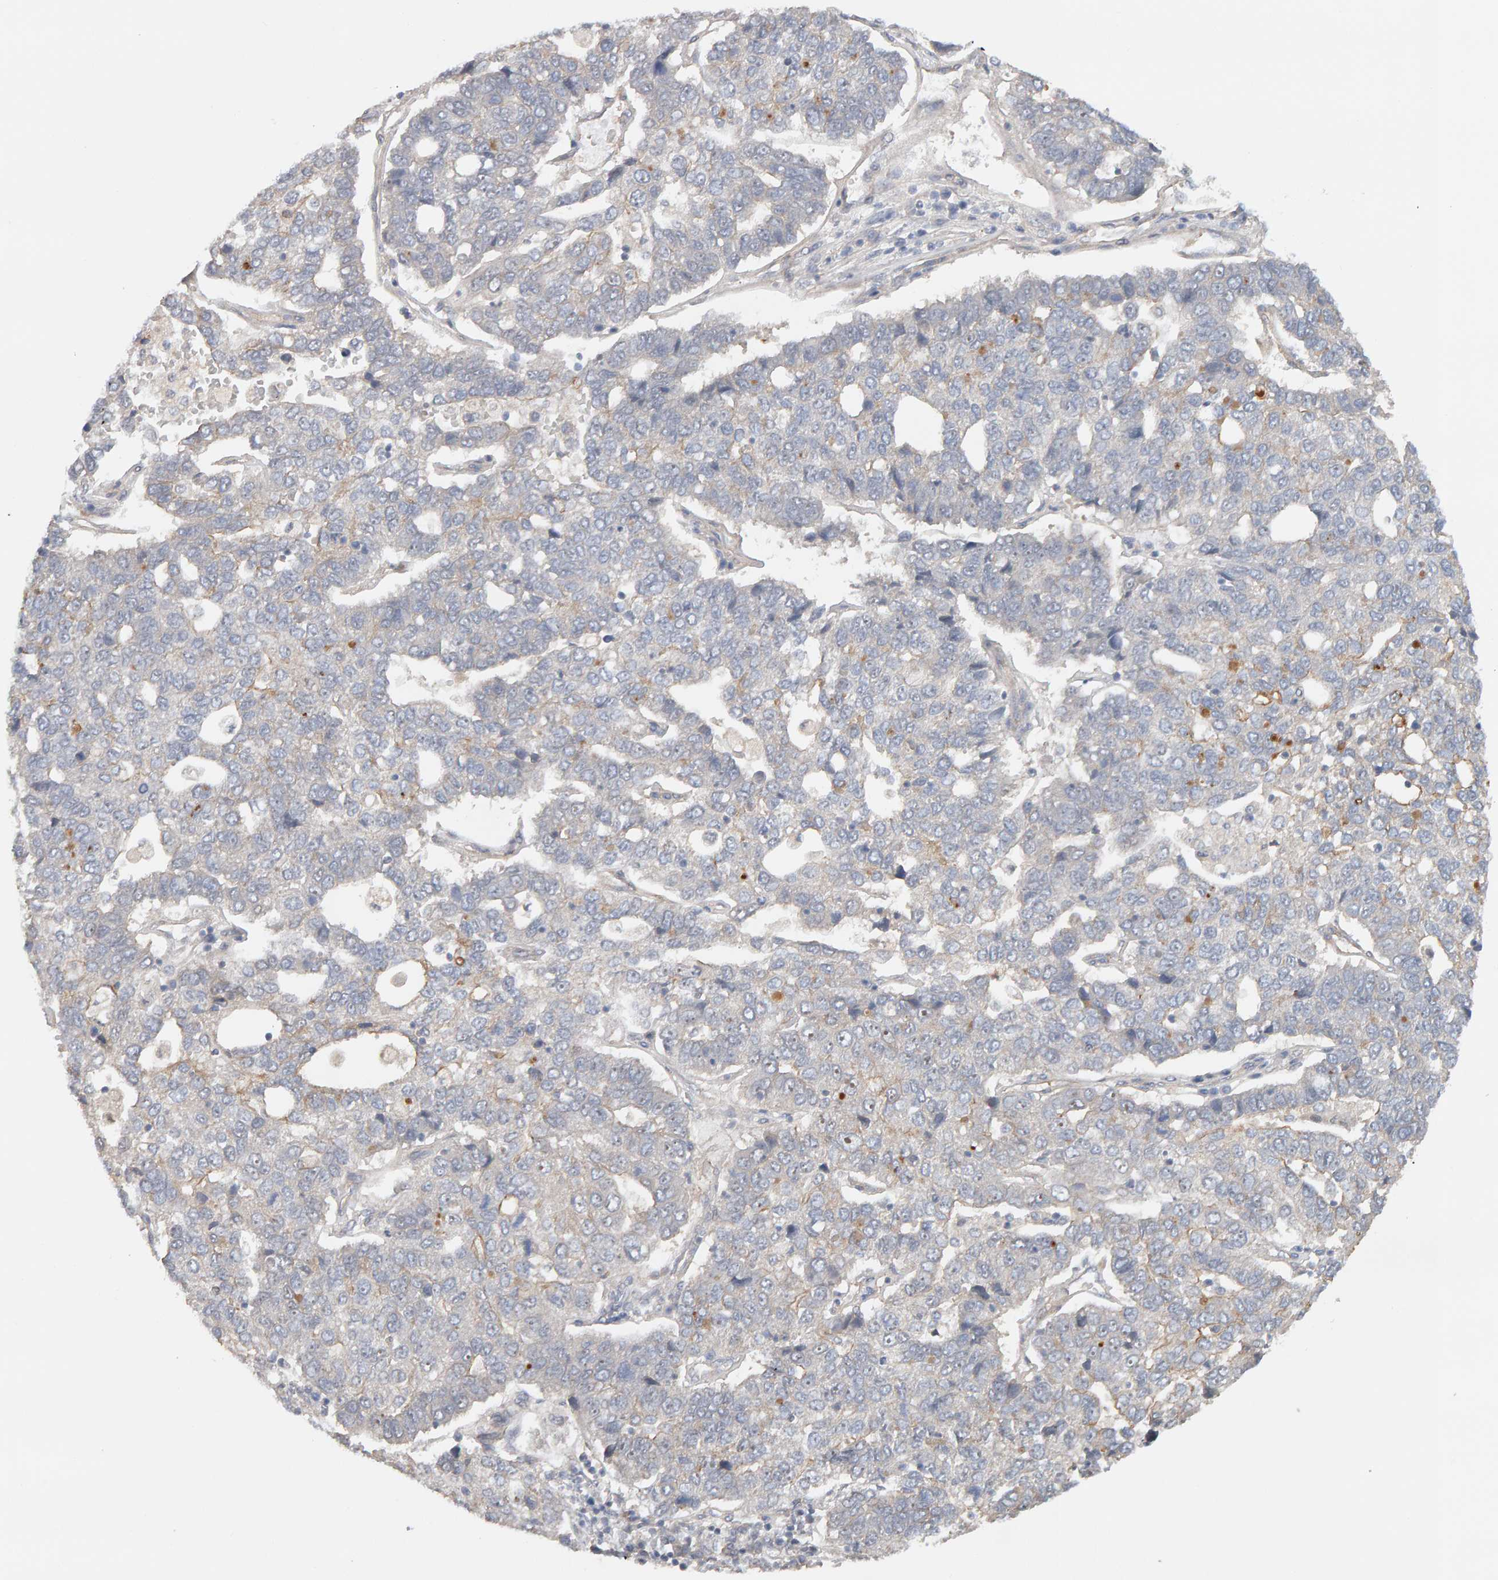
{"staining": {"intensity": "negative", "quantity": "none", "location": "none"}, "tissue": "pancreatic cancer", "cell_type": "Tumor cells", "image_type": "cancer", "snomed": [{"axis": "morphology", "description": "Adenocarcinoma, NOS"}, {"axis": "topography", "description": "Pancreas"}], "caption": "Tumor cells show no significant protein staining in adenocarcinoma (pancreatic).", "gene": "PPP1R16A", "patient": {"sex": "female", "age": 61}}